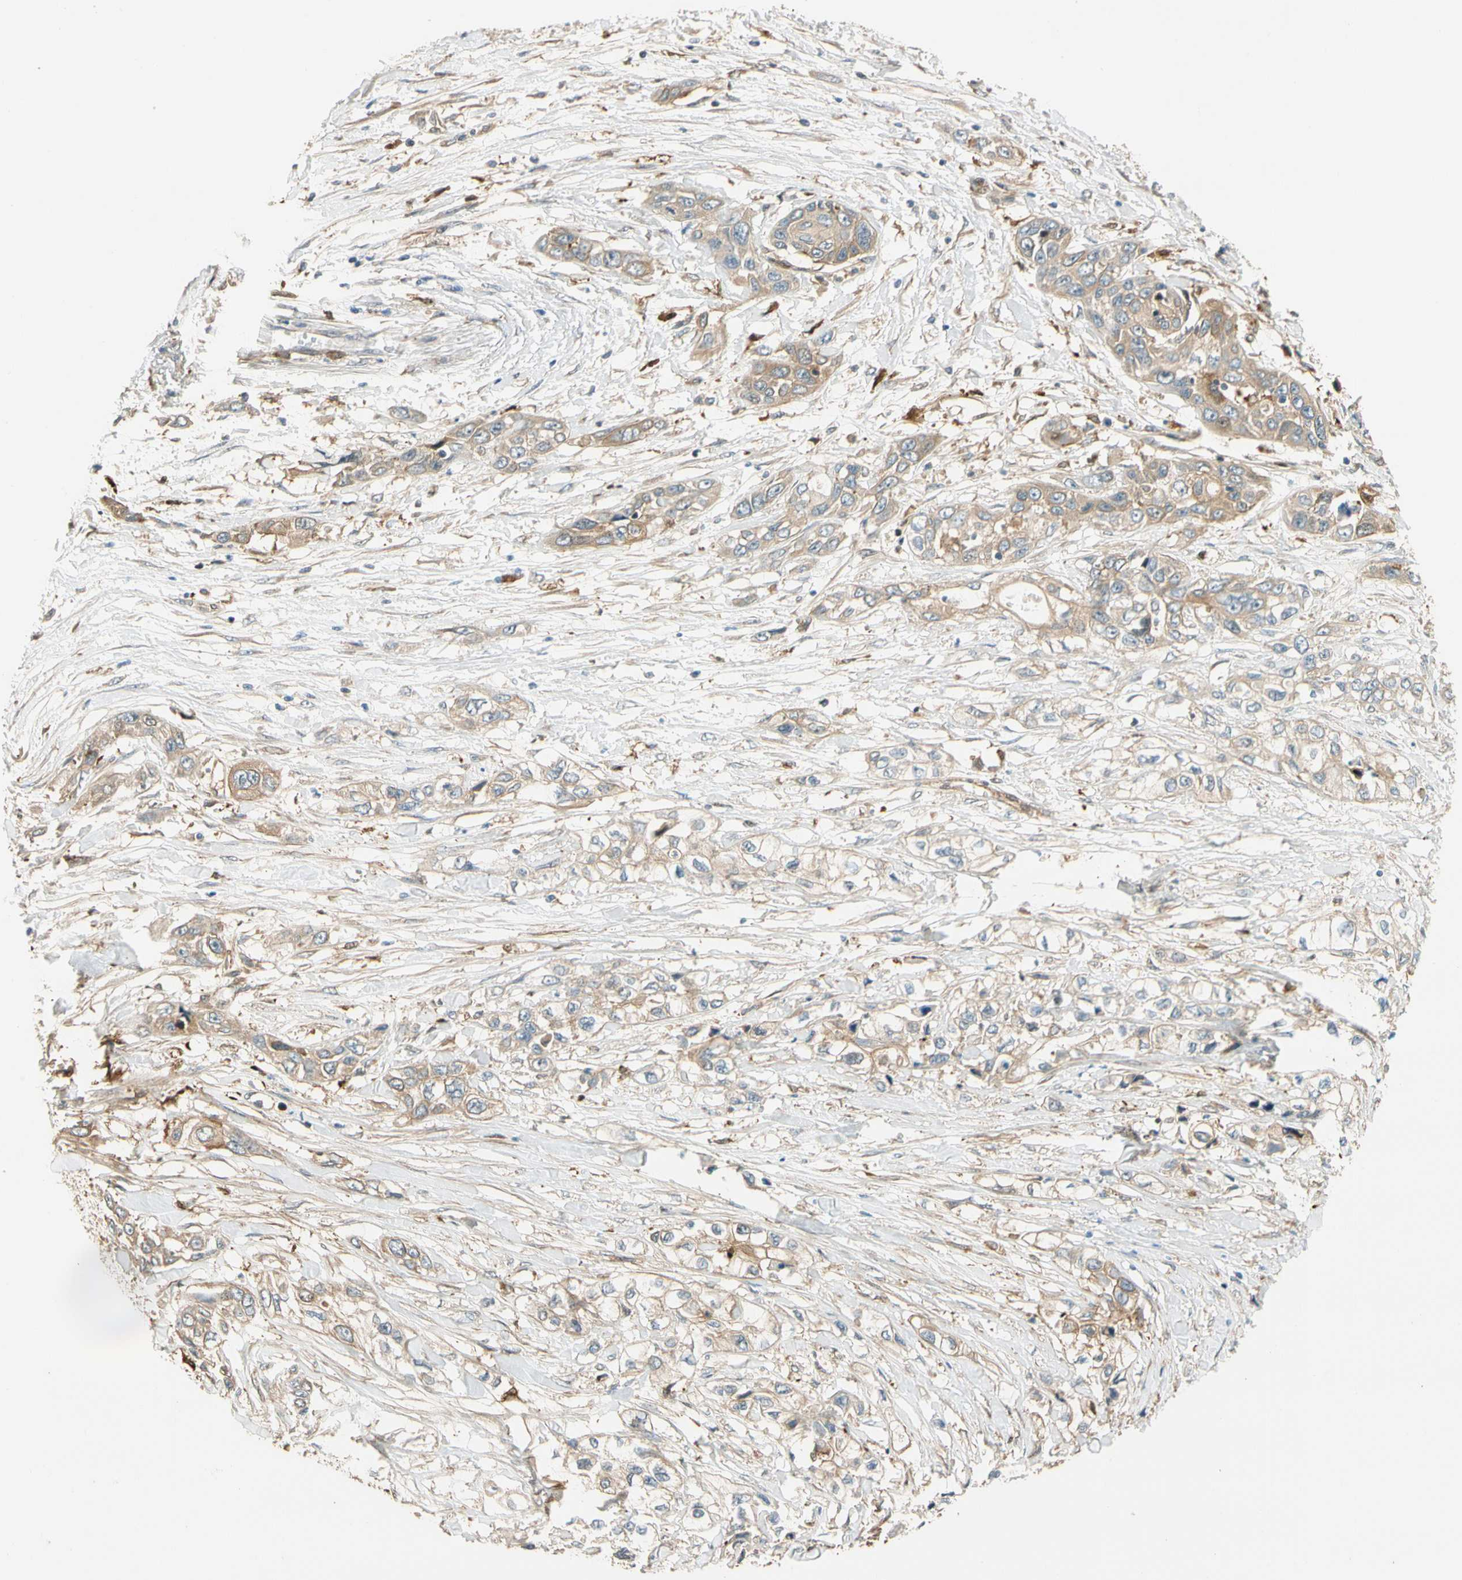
{"staining": {"intensity": "moderate", "quantity": ">75%", "location": "cytoplasmic/membranous"}, "tissue": "pancreatic cancer", "cell_type": "Tumor cells", "image_type": "cancer", "snomed": [{"axis": "morphology", "description": "Adenocarcinoma, NOS"}, {"axis": "topography", "description": "Pancreas"}], "caption": "An IHC image of neoplastic tissue is shown. Protein staining in brown labels moderate cytoplasmic/membranous positivity in pancreatic adenocarcinoma within tumor cells.", "gene": "PARP14", "patient": {"sex": "female", "age": 70}}